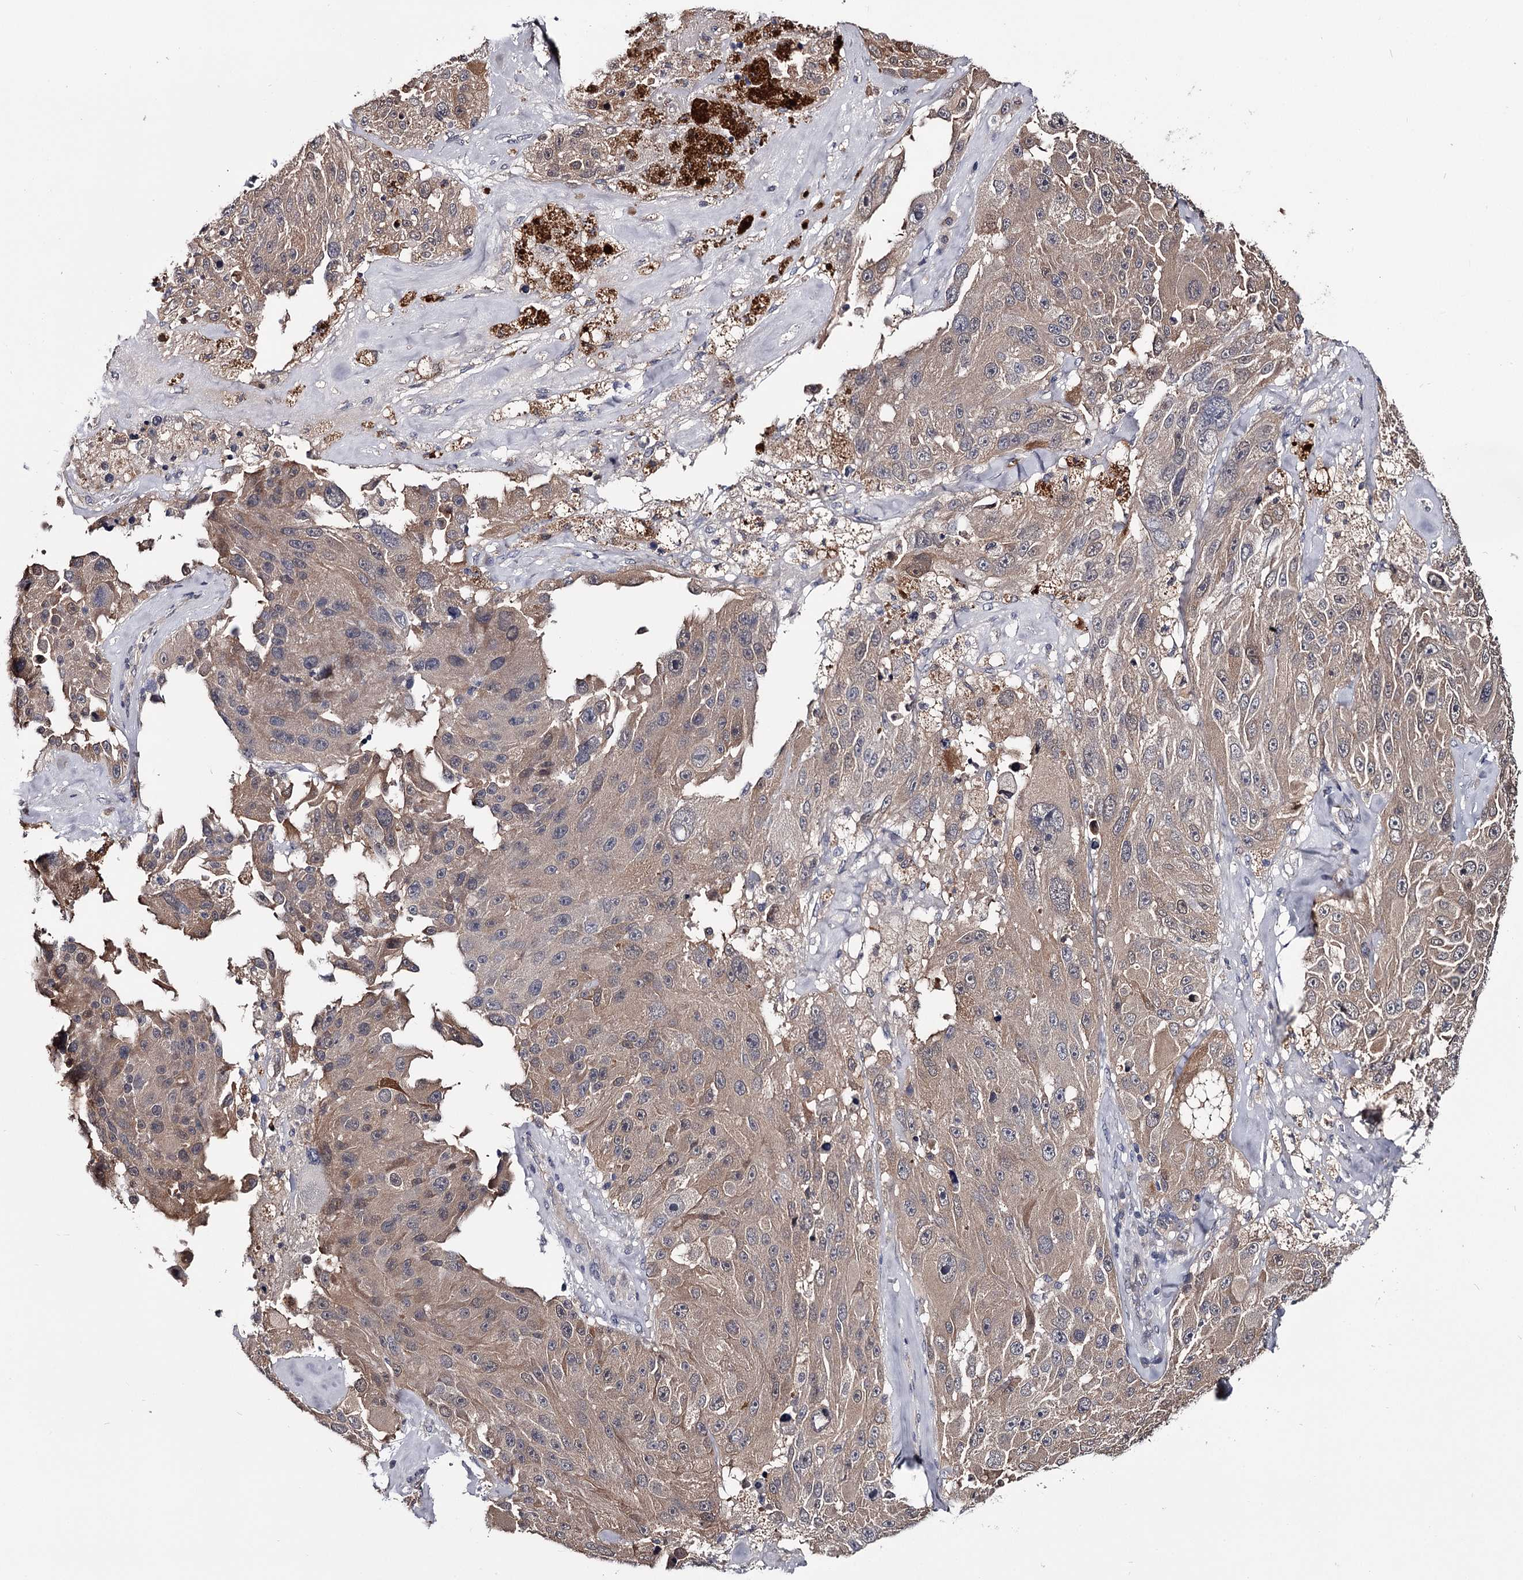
{"staining": {"intensity": "weak", "quantity": ">75%", "location": "cytoplasmic/membranous"}, "tissue": "melanoma", "cell_type": "Tumor cells", "image_type": "cancer", "snomed": [{"axis": "morphology", "description": "Malignant melanoma, Metastatic site"}, {"axis": "topography", "description": "Lymph node"}], "caption": "Immunohistochemistry photomicrograph of melanoma stained for a protein (brown), which reveals low levels of weak cytoplasmic/membranous staining in about >75% of tumor cells.", "gene": "GSTO1", "patient": {"sex": "male", "age": 62}}